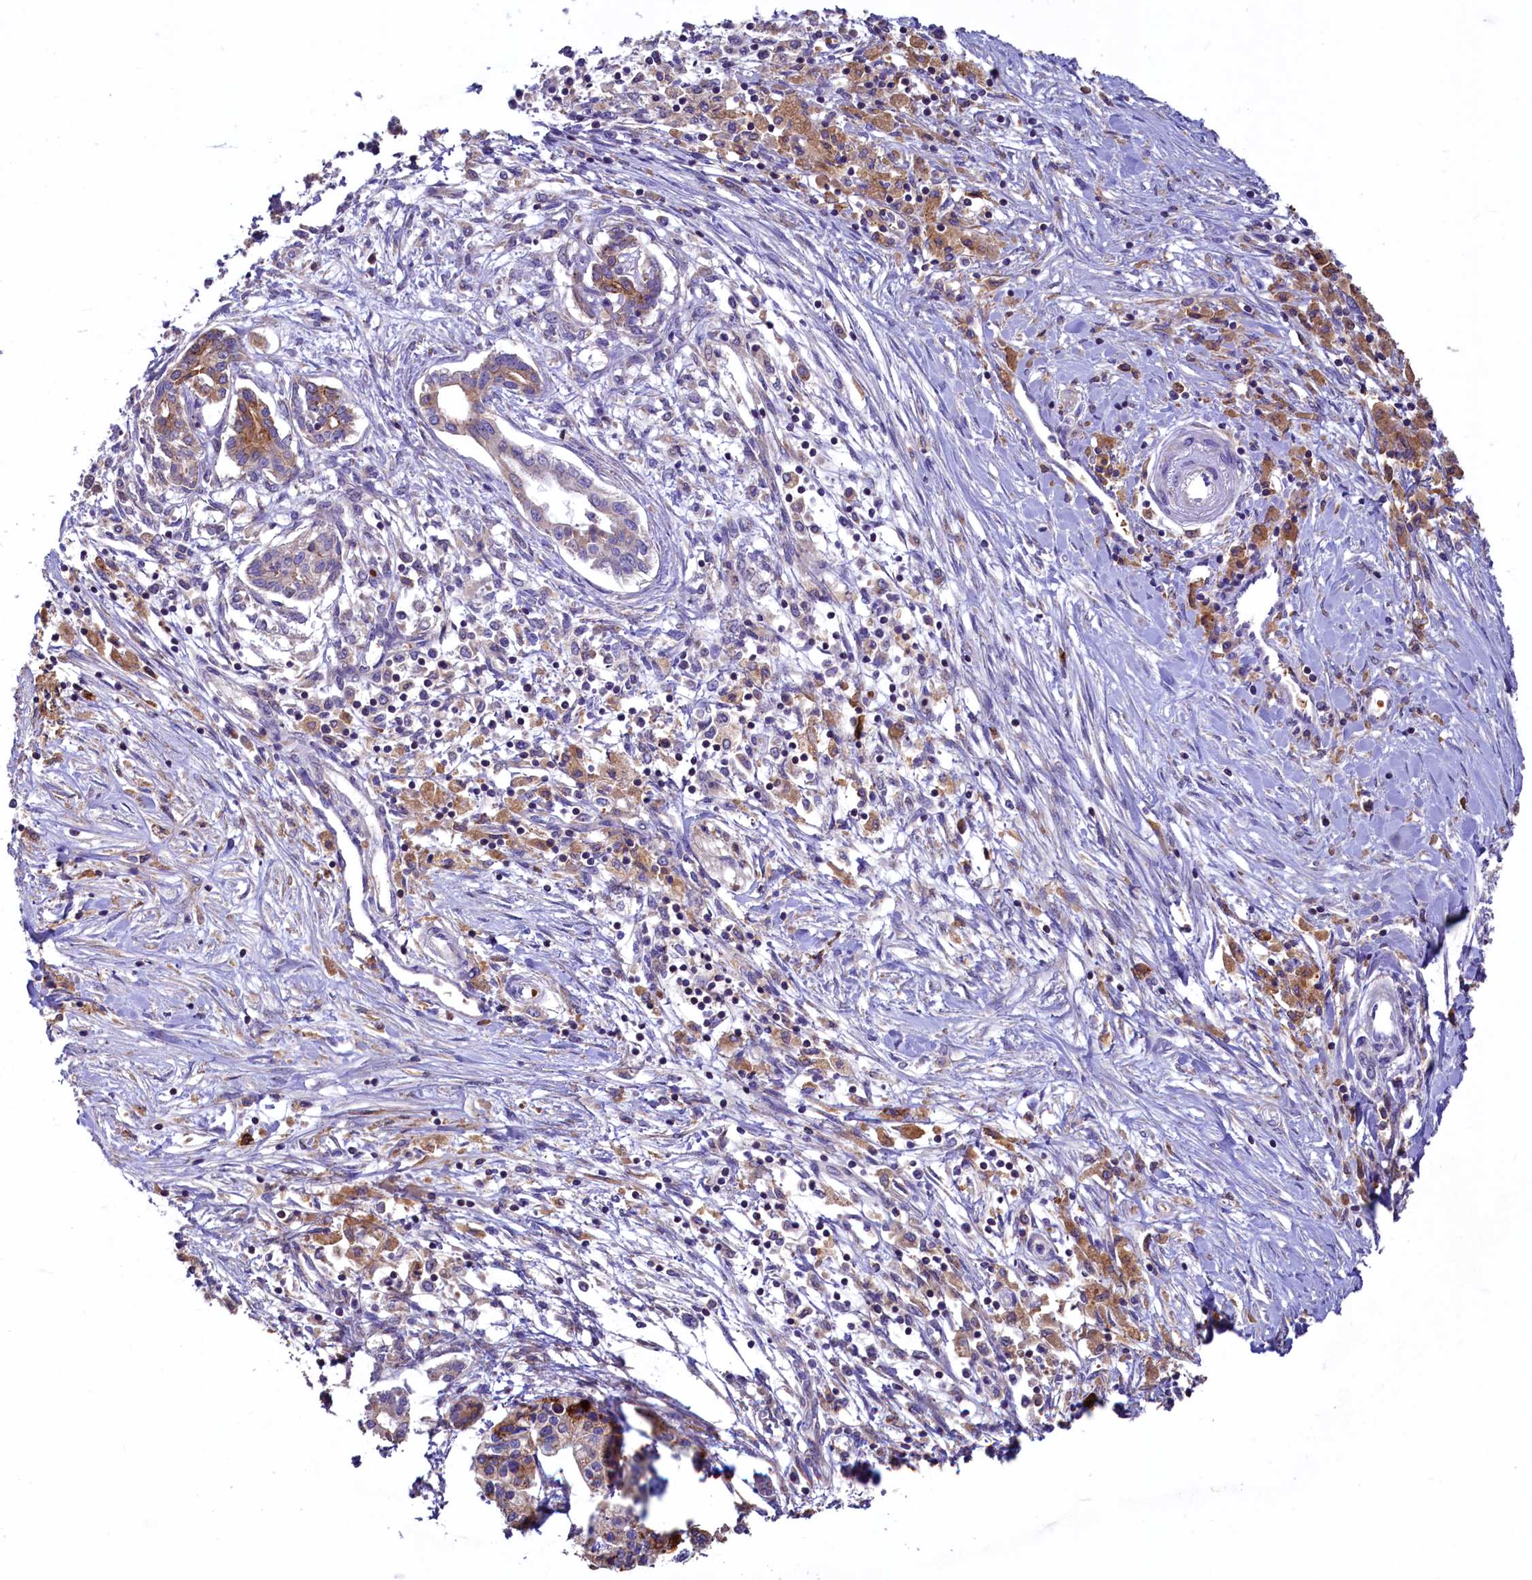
{"staining": {"intensity": "moderate", "quantity": "25%-75%", "location": "cytoplasmic/membranous"}, "tissue": "pancreatic cancer", "cell_type": "Tumor cells", "image_type": "cancer", "snomed": [{"axis": "morphology", "description": "Adenocarcinoma, NOS"}, {"axis": "topography", "description": "Pancreas"}], "caption": "A micrograph of adenocarcinoma (pancreatic) stained for a protein shows moderate cytoplasmic/membranous brown staining in tumor cells.", "gene": "HPS6", "patient": {"sex": "female", "age": 50}}